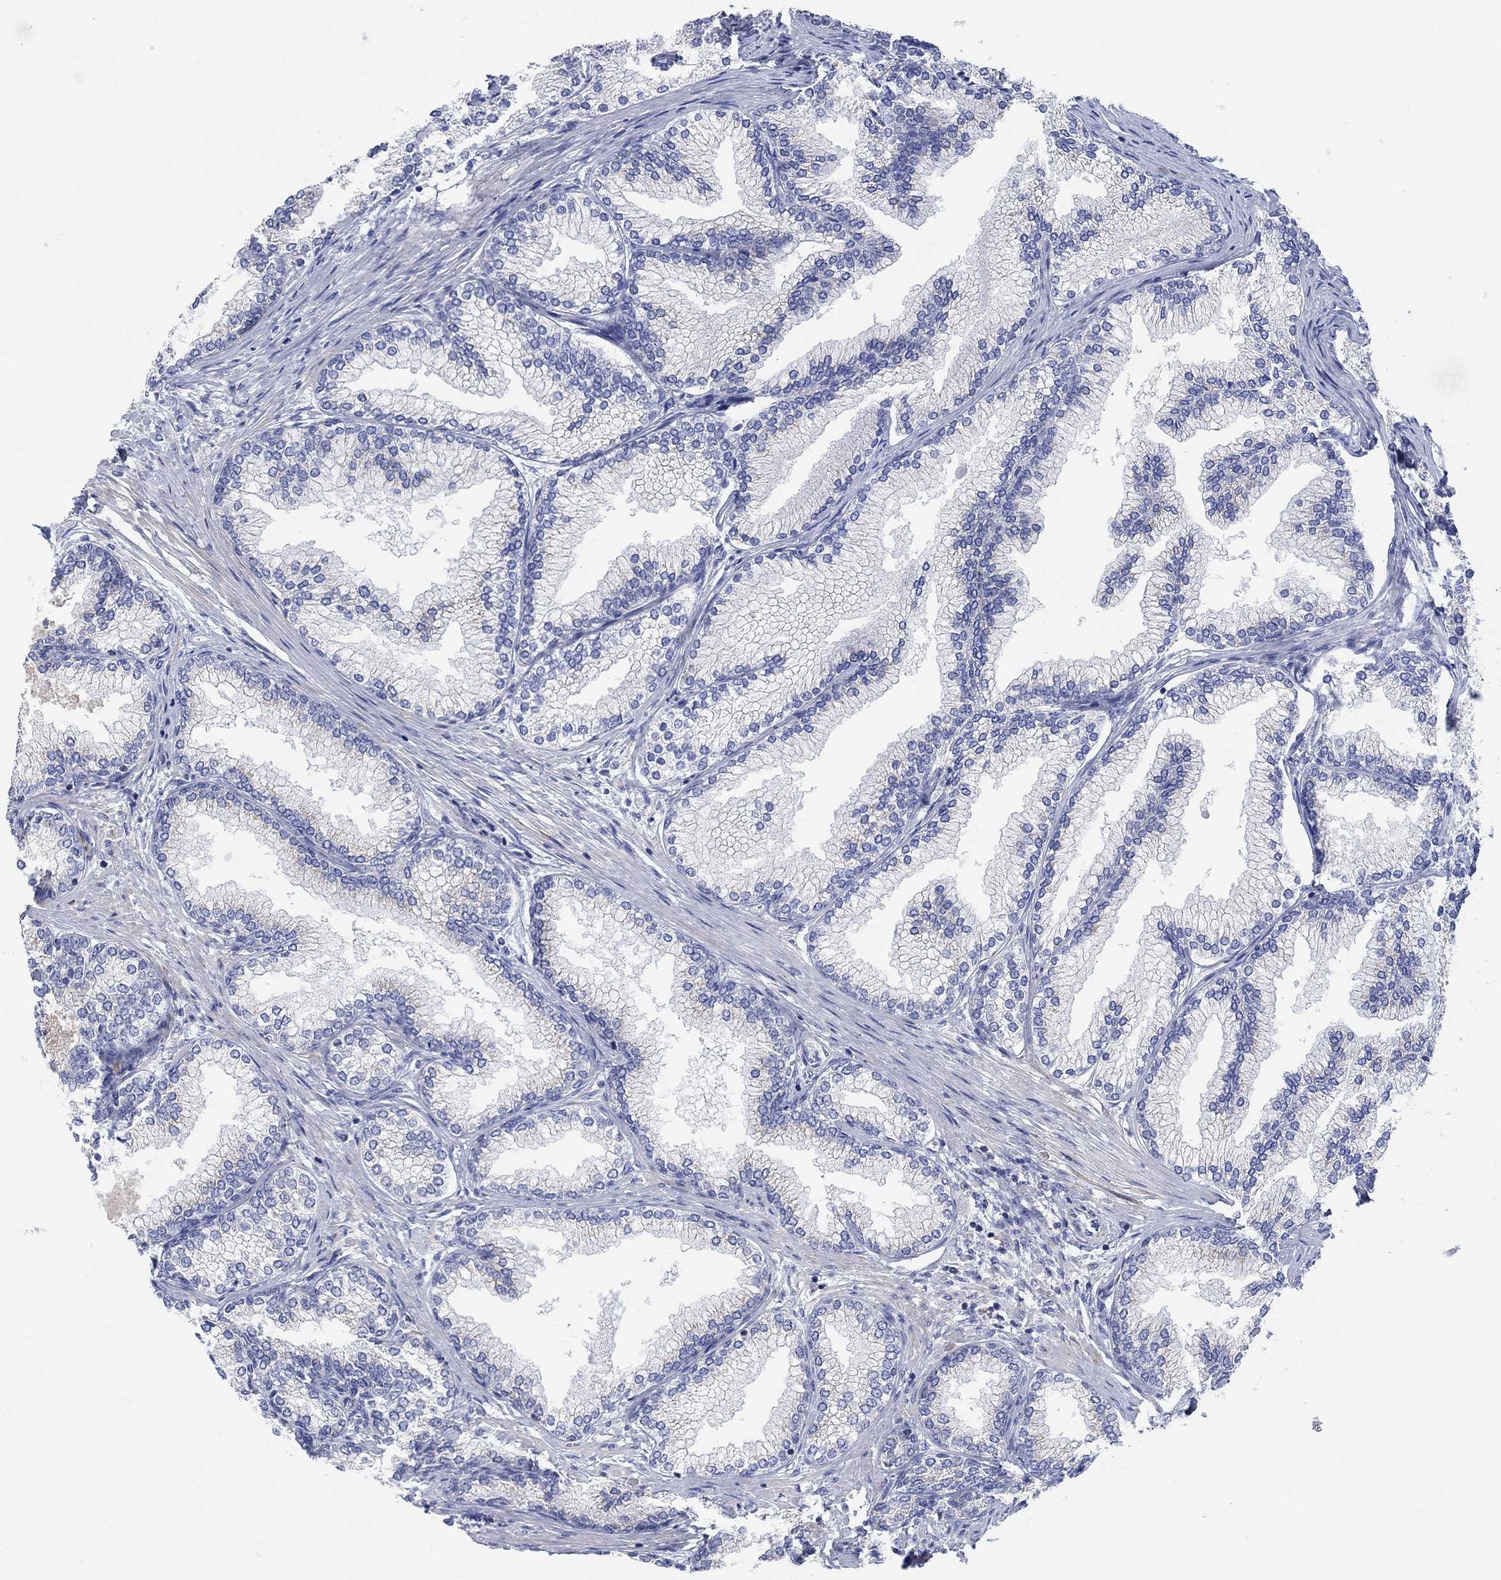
{"staining": {"intensity": "negative", "quantity": "none", "location": "none"}, "tissue": "prostate", "cell_type": "Glandular cells", "image_type": "normal", "snomed": [{"axis": "morphology", "description": "Normal tissue, NOS"}, {"axis": "topography", "description": "Prostate"}], "caption": "Immunohistochemistry (IHC) photomicrograph of benign human prostate stained for a protein (brown), which shows no positivity in glandular cells.", "gene": "NAV3", "patient": {"sex": "male", "age": 72}}